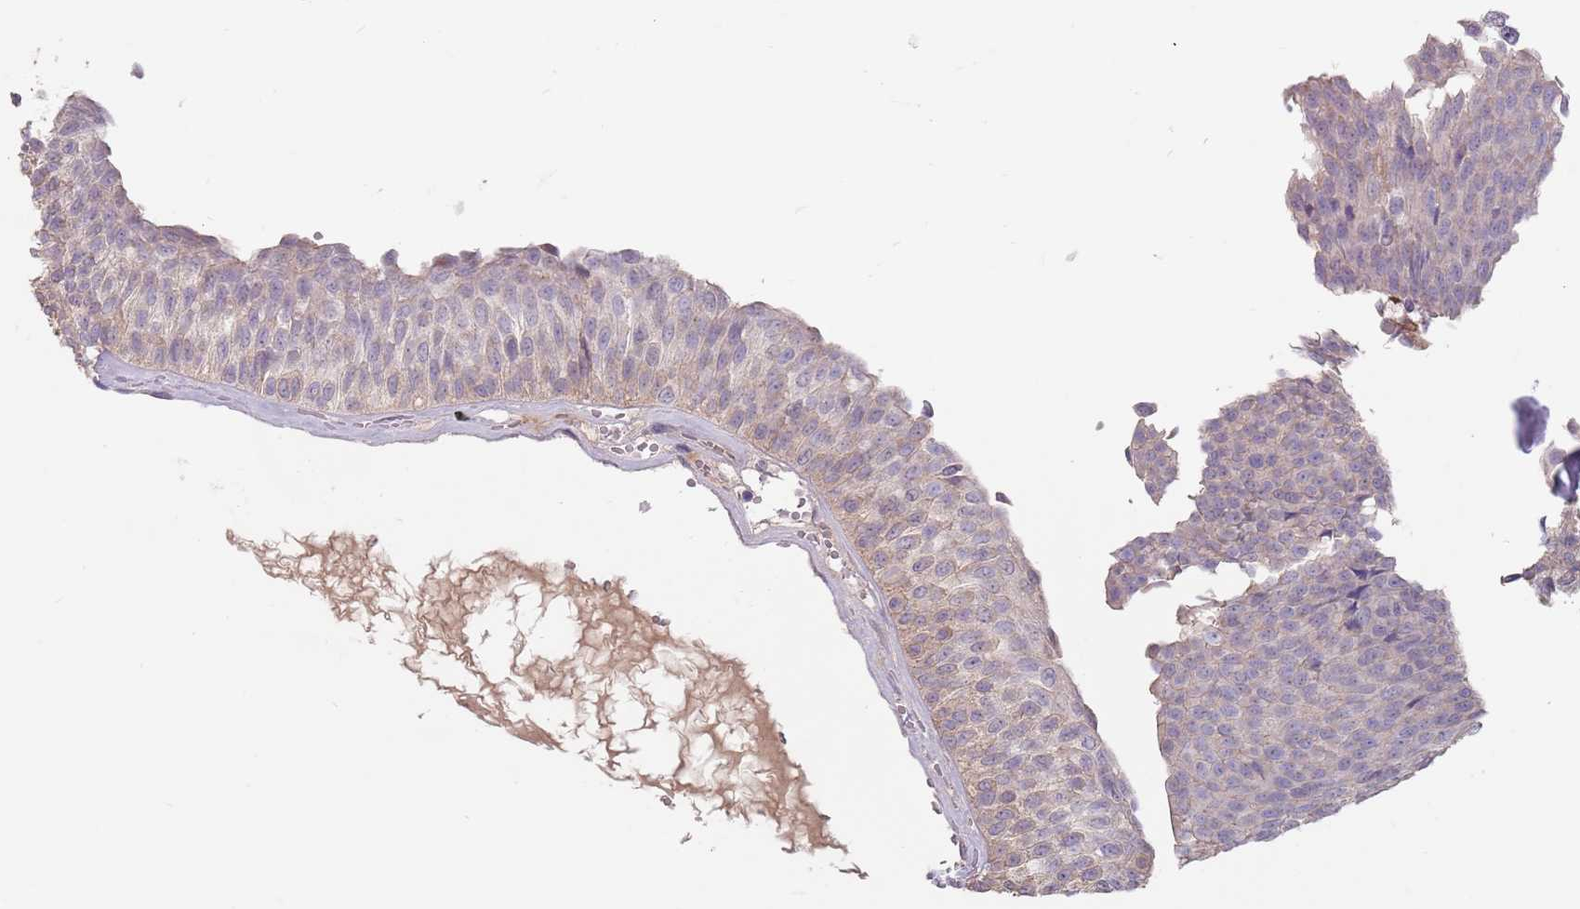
{"staining": {"intensity": "weak", "quantity": "<25%", "location": "cytoplasmic/membranous"}, "tissue": "urothelial cancer", "cell_type": "Tumor cells", "image_type": "cancer", "snomed": [{"axis": "morphology", "description": "Urothelial carcinoma, Low grade"}, {"axis": "topography", "description": "Urinary bladder"}], "caption": "DAB (3,3'-diaminobenzidine) immunohistochemical staining of urothelial cancer reveals no significant positivity in tumor cells.", "gene": "STYK1", "patient": {"sex": "male", "age": 78}}